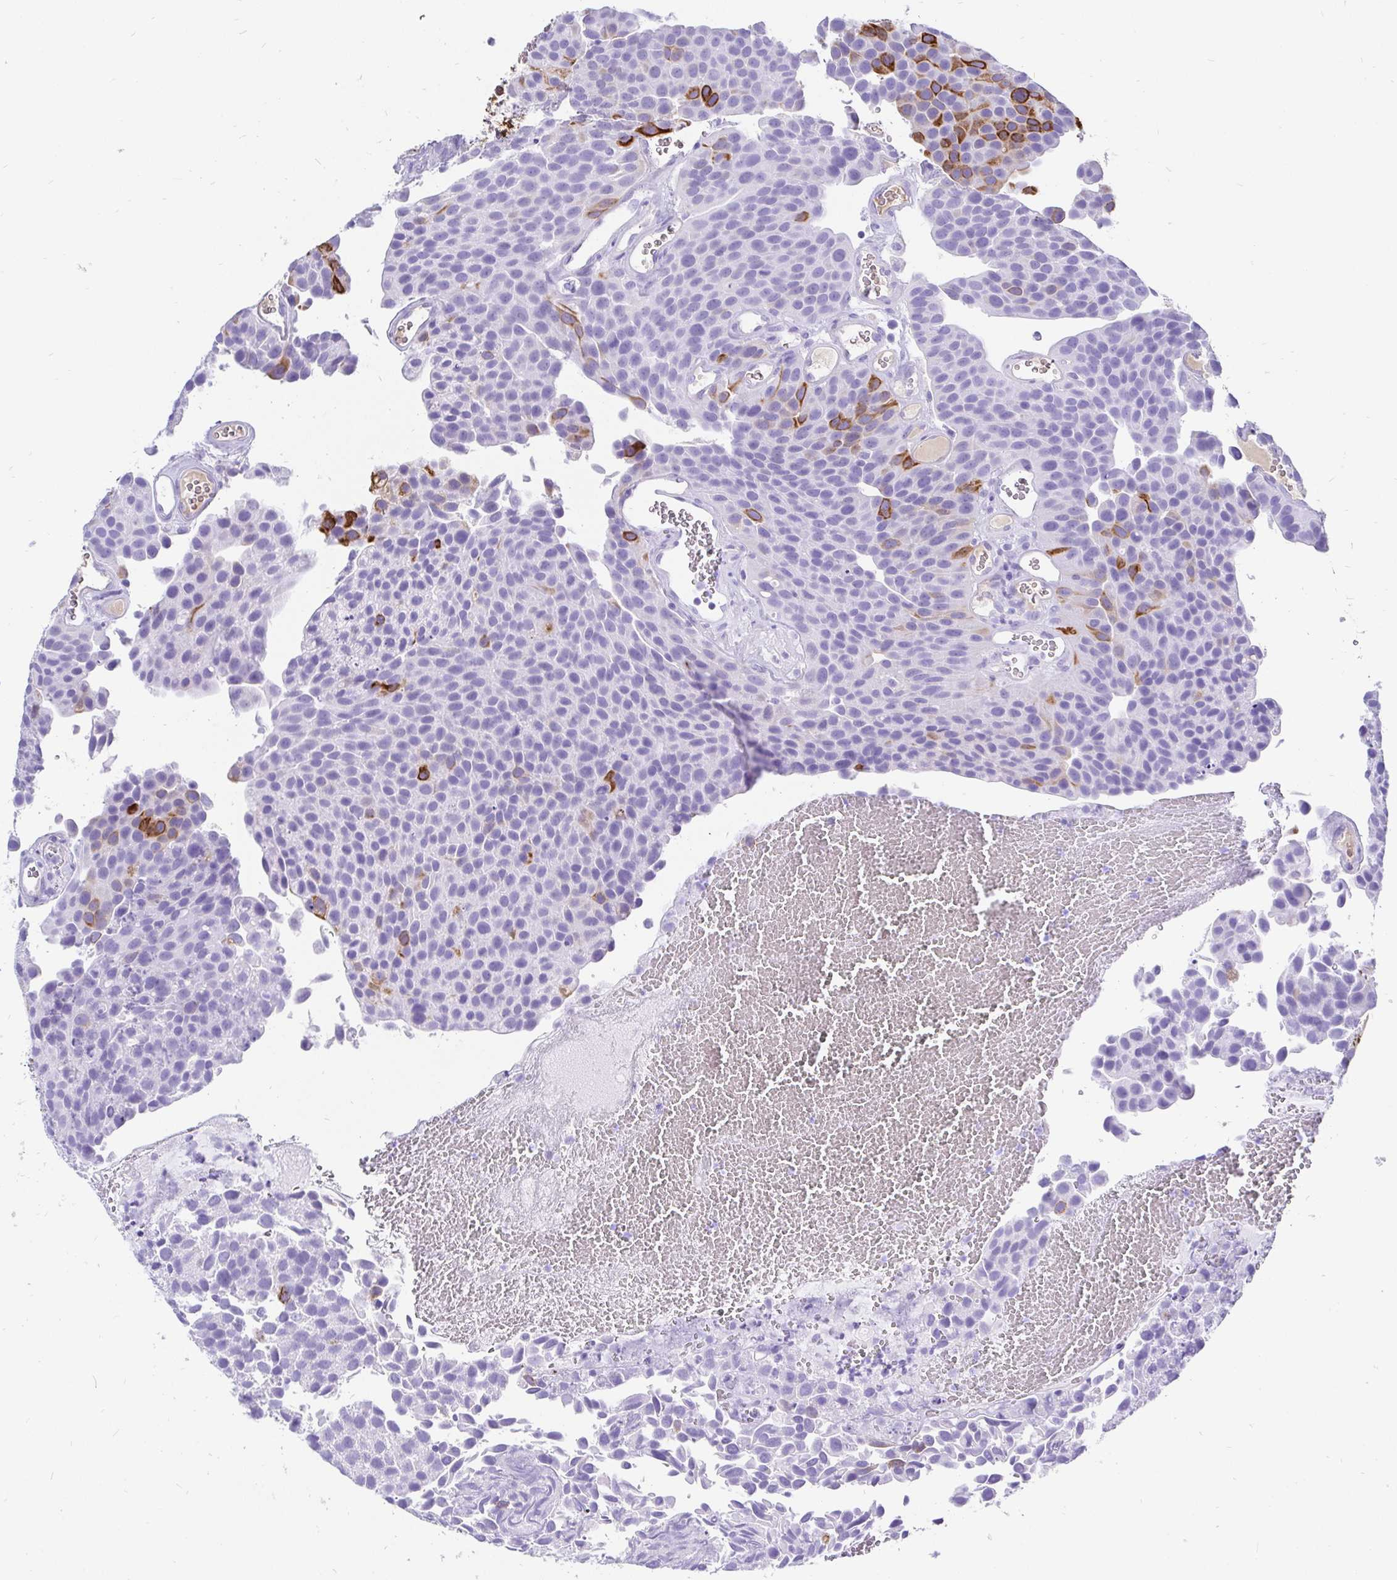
{"staining": {"intensity": "strong", "quantity": "<25%", "location": "cytoplasmic/membranous"}, "tissue": "urothelial cancer", "cell_type": "Tumor cells", "image_type": "cancer", "snomed": [{"axis": "morphology", "description": "Urothelial carcinoma, Low grade"}, {"axis": "topography", "description": "Urinary bladder"}], "caption": "This image reveals immunohistochemistry (IHC) staining of low-grade urothelial carcinoma, with medium strong cytoplasmic/membranous expression in about <25% of tumor cells.", "gene": "KRT13", "patient": {"sex": "female", "age": 69}}